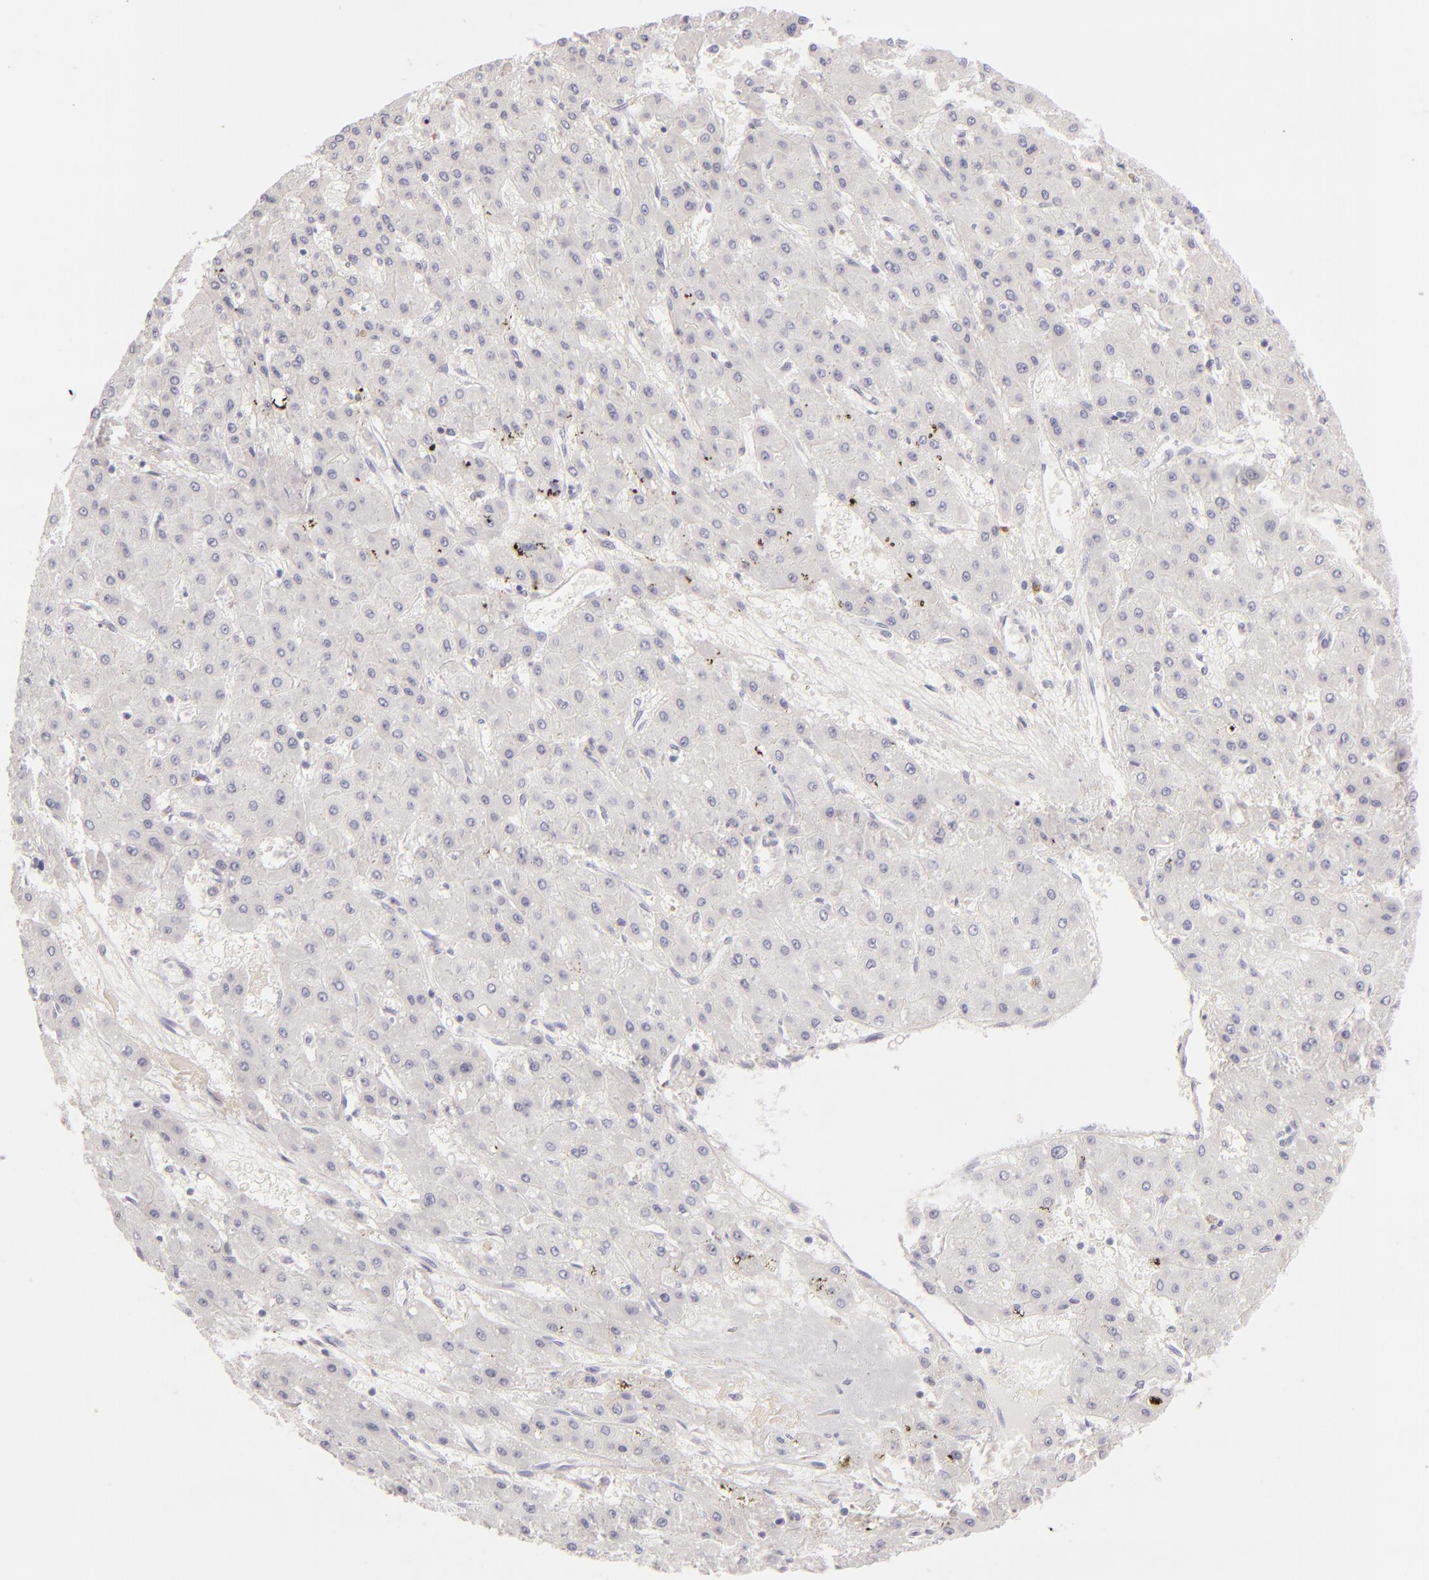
{"staining": {"intensity": "negative", "quantity": "none", "location": "none"}, "tissue": "liver cancer", "cell_type": "Tumor cells", "image_type": "cancer", "snomed": [{"axis": "morphology", "description": "Carcinoma, Hepatocellular, NOS"}, {"axis": "topography", "description": "Liver"}], "caption": "Tumor cells show no significant expression in liver cancer.", "gene": "CD207", "patient": {"sex": "female", "age": 52}}